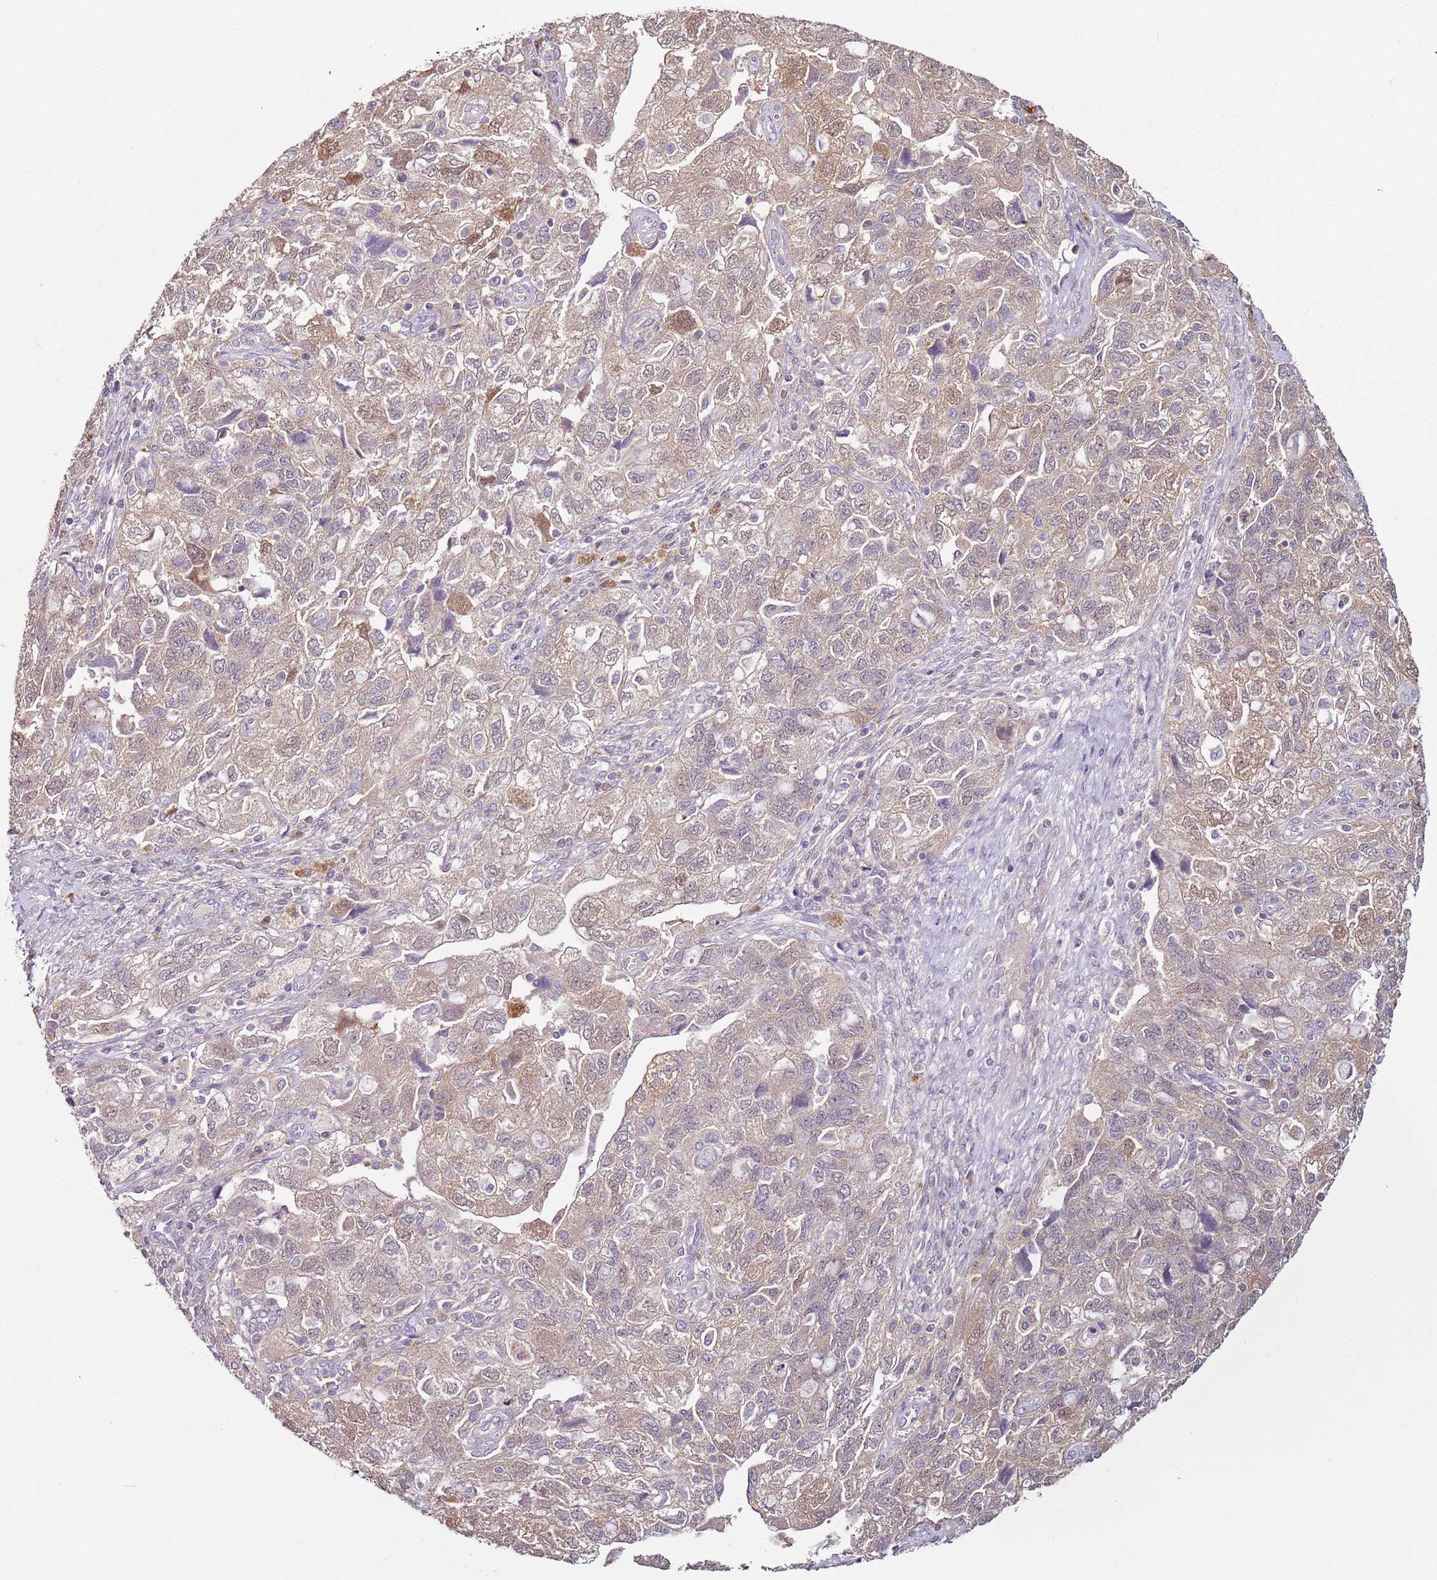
{"staining": {"intensity": "weak", "quantity": "25%-75%", "location": "cytoplasmic/membranous,nuclear"}, "tissue": "ovarian cancer", "cell_type": "Tumor cells", "image_type": "cancer", "snomed": [{"axis": "morphology", "description": "Carcinoma, NOS"}, {"axis": "morphology", "description": "Cystadenocarcinoma, serous, NOS"}, {"axis": "topography", "description": "Ovary"}], "caption": "Immunohistochemistry (IHC) micrograph of ovarian cancer (serous cystadenocarcinoma) stained for a protein (brown), which shows low levels of weak cytoplasmic/membranous and nuclear staining in approximately 25%-75% of tumor cells.", "gene": "MDH1", "patient": {"sex": "female", "age": 69}}